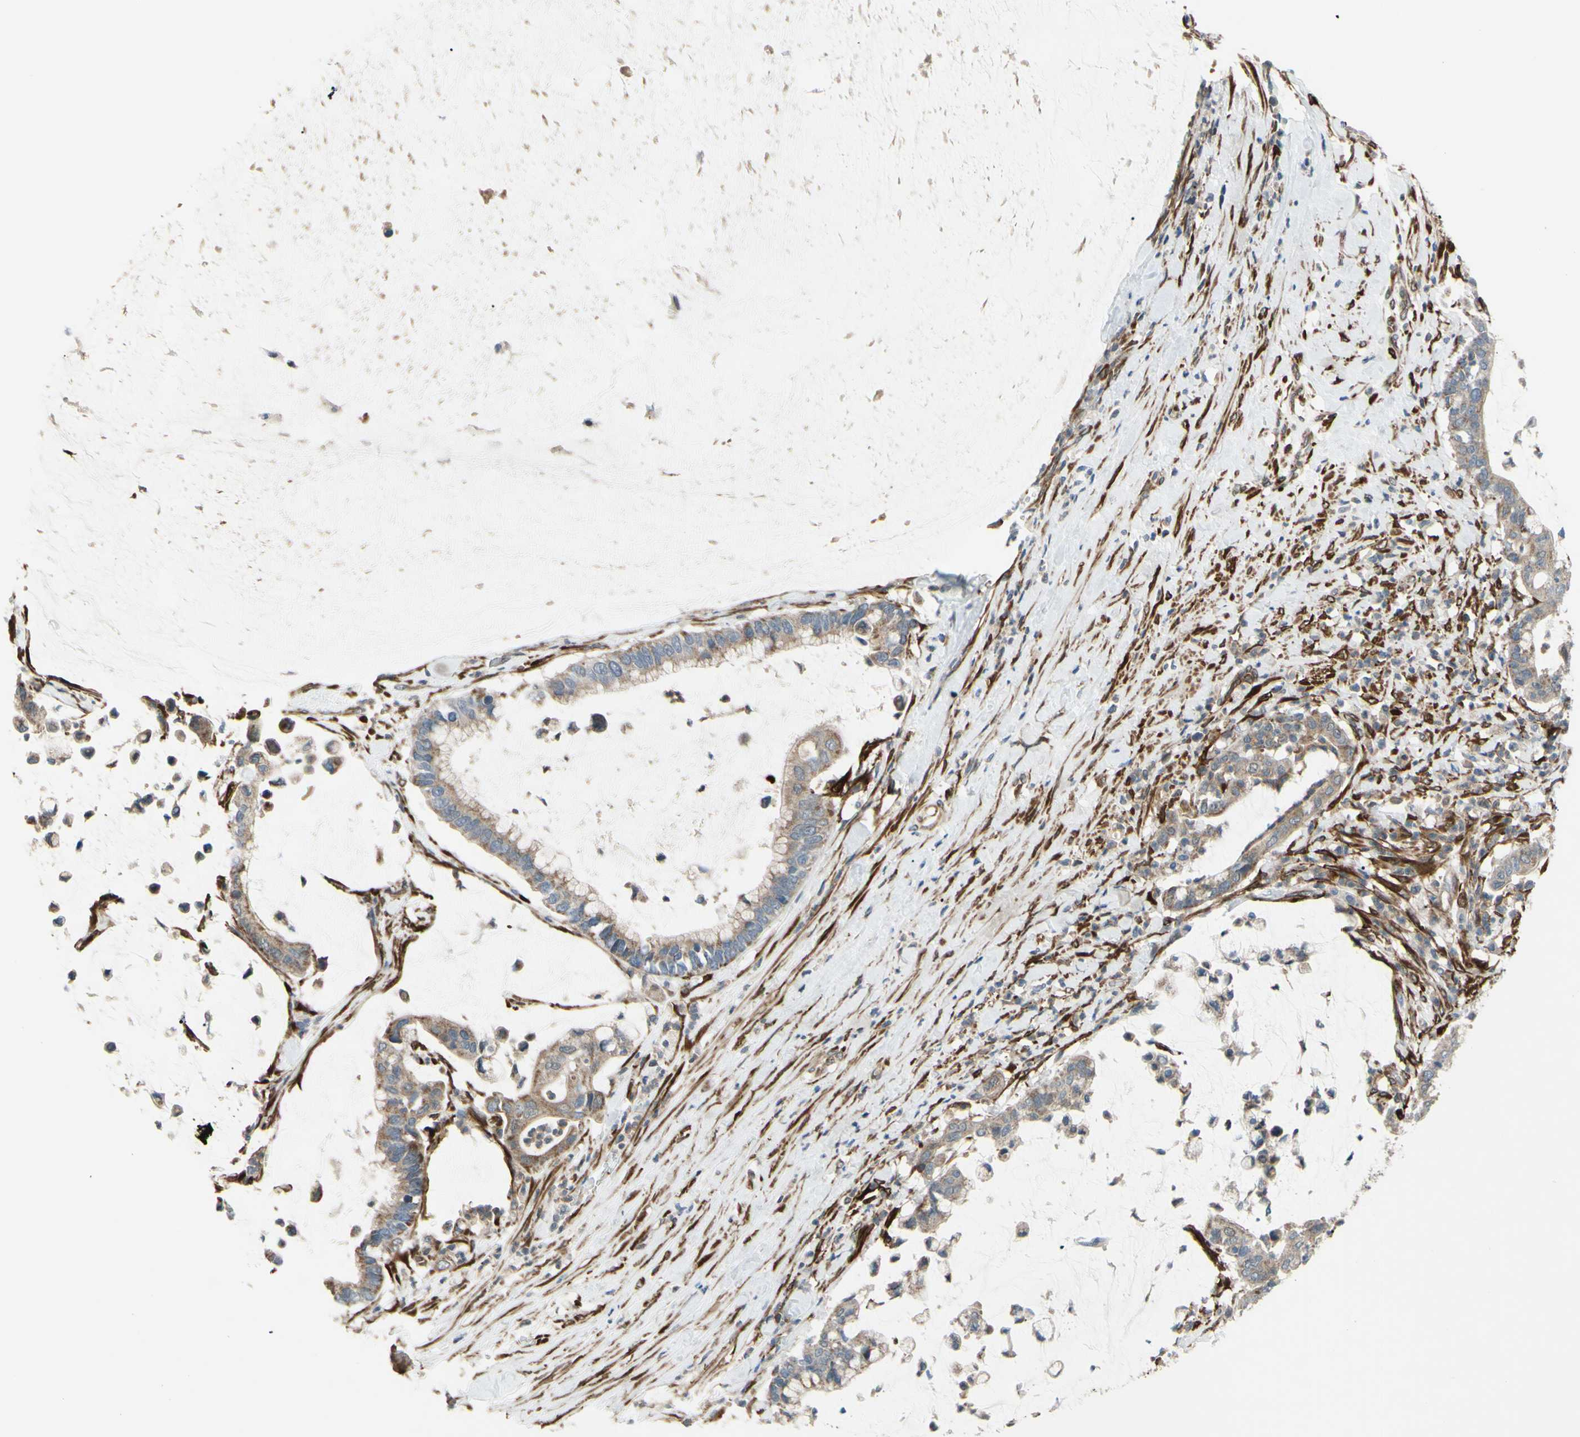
{"staining": {"intensity": "weak", "quantity": ">75%", "location": "cytoplasmic/membranous"}, "tissue": "pancreatic cancer", "cell_type": "Tumor cells", "image_type": "cancer", "snomed": [{"axis": "morphology", "description": "Adenocarcinoma, NOS"}, {"axis": "topography", "description": "Pancreas"}], "caption": "Protein staining of pancreatic adenocarcinoma tissue reveals weak cytoplasmic/membranous expression in about >75% of tumor cells.", "gene": "PRAF2", "patient": {"sex": "male", "age": 41}}